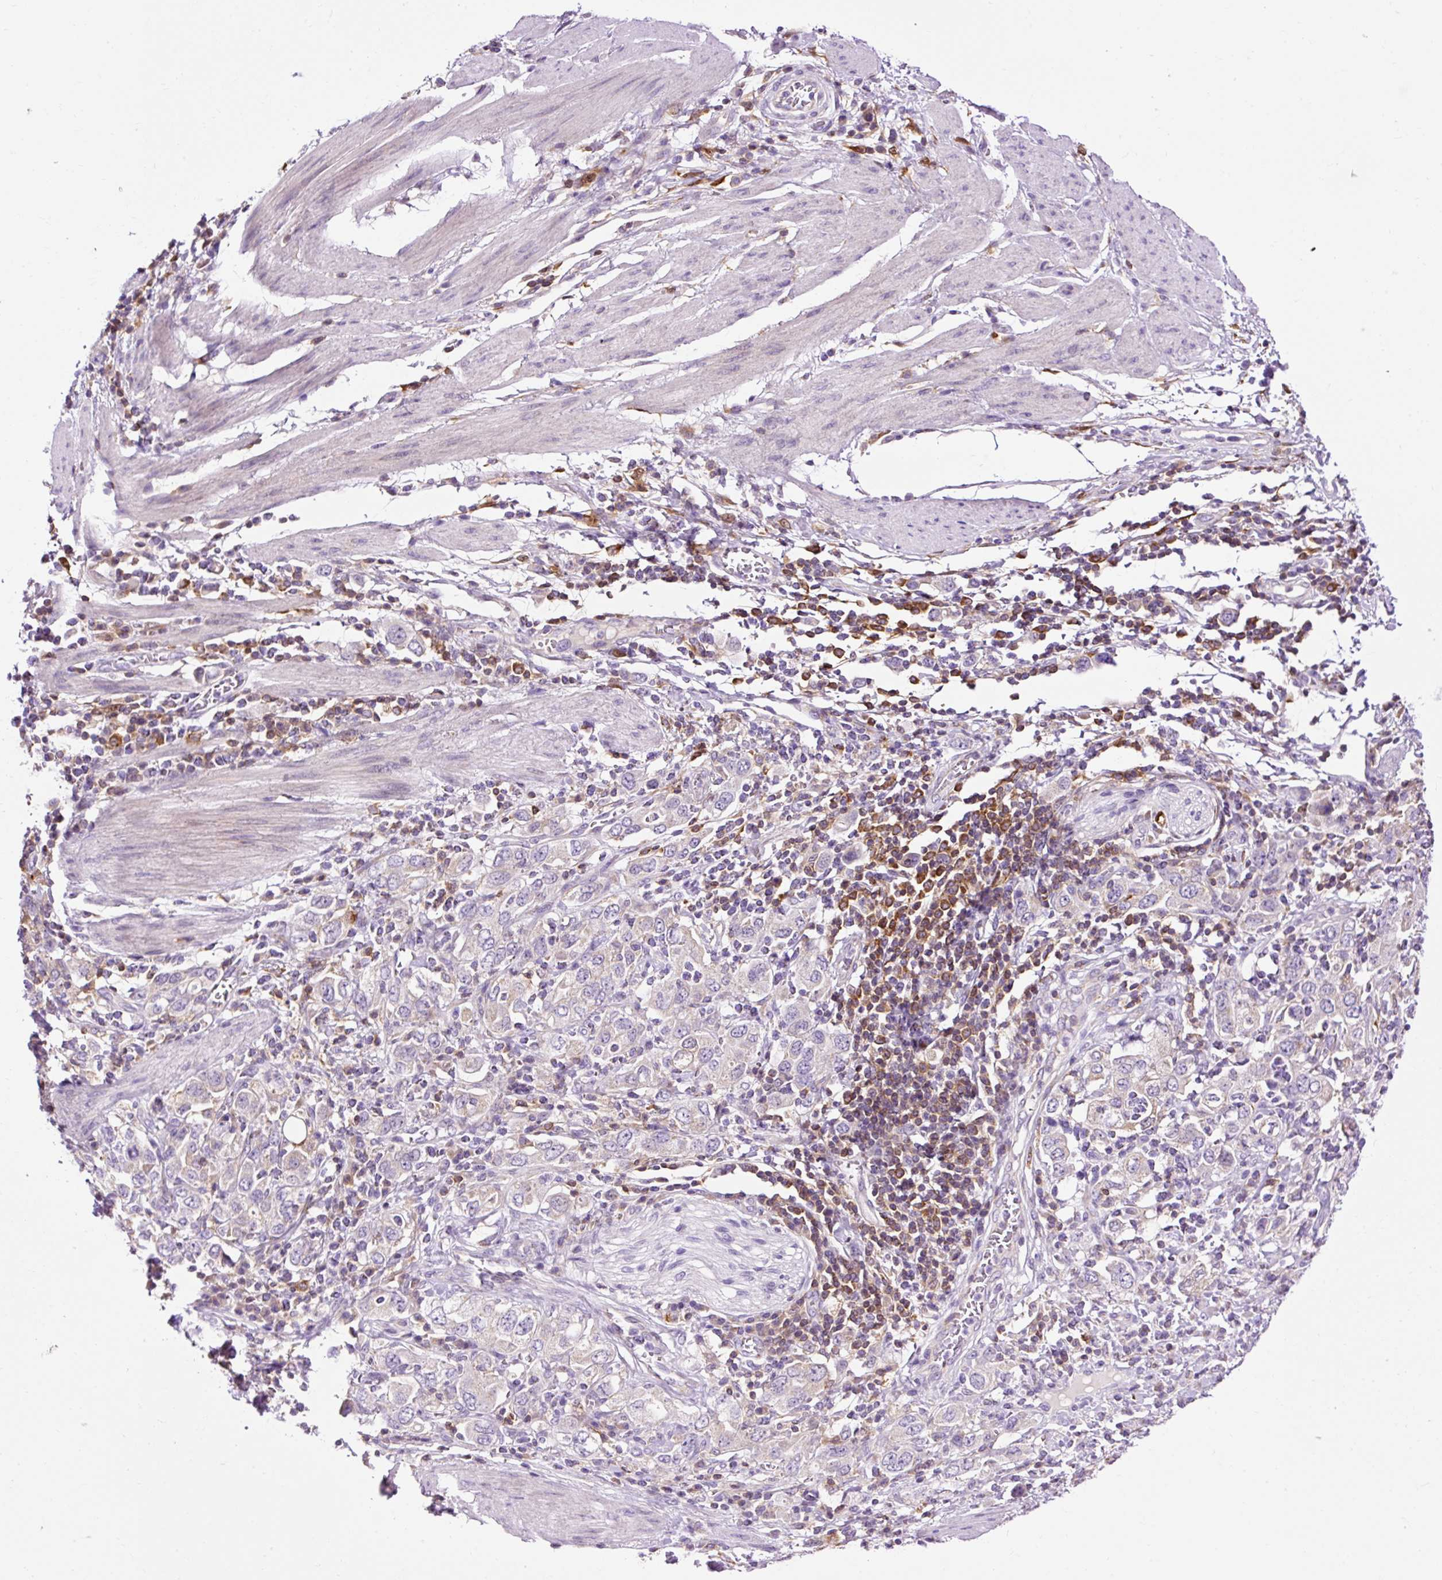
{"staining": {"intensity": "negative", "quantity": "none", "location": "none"}, "tissue": "stomach cancer", "cell_type": "Tumor cells", "image_type": "cancer", "snomed": [{"axis": "morphology", "description": "Adenocarcinoma, NOS"}, {"axis": "topography", "description": "Stomach, upper"}, {"axis": "topography", "description": "Stomach"}], "caption": "The histopathology image exhibits no staining of tumor cells in stomach cancer (adenocarcinoma).", "gene": "CD83", "patient": {"sex": "male", "age": 62}}